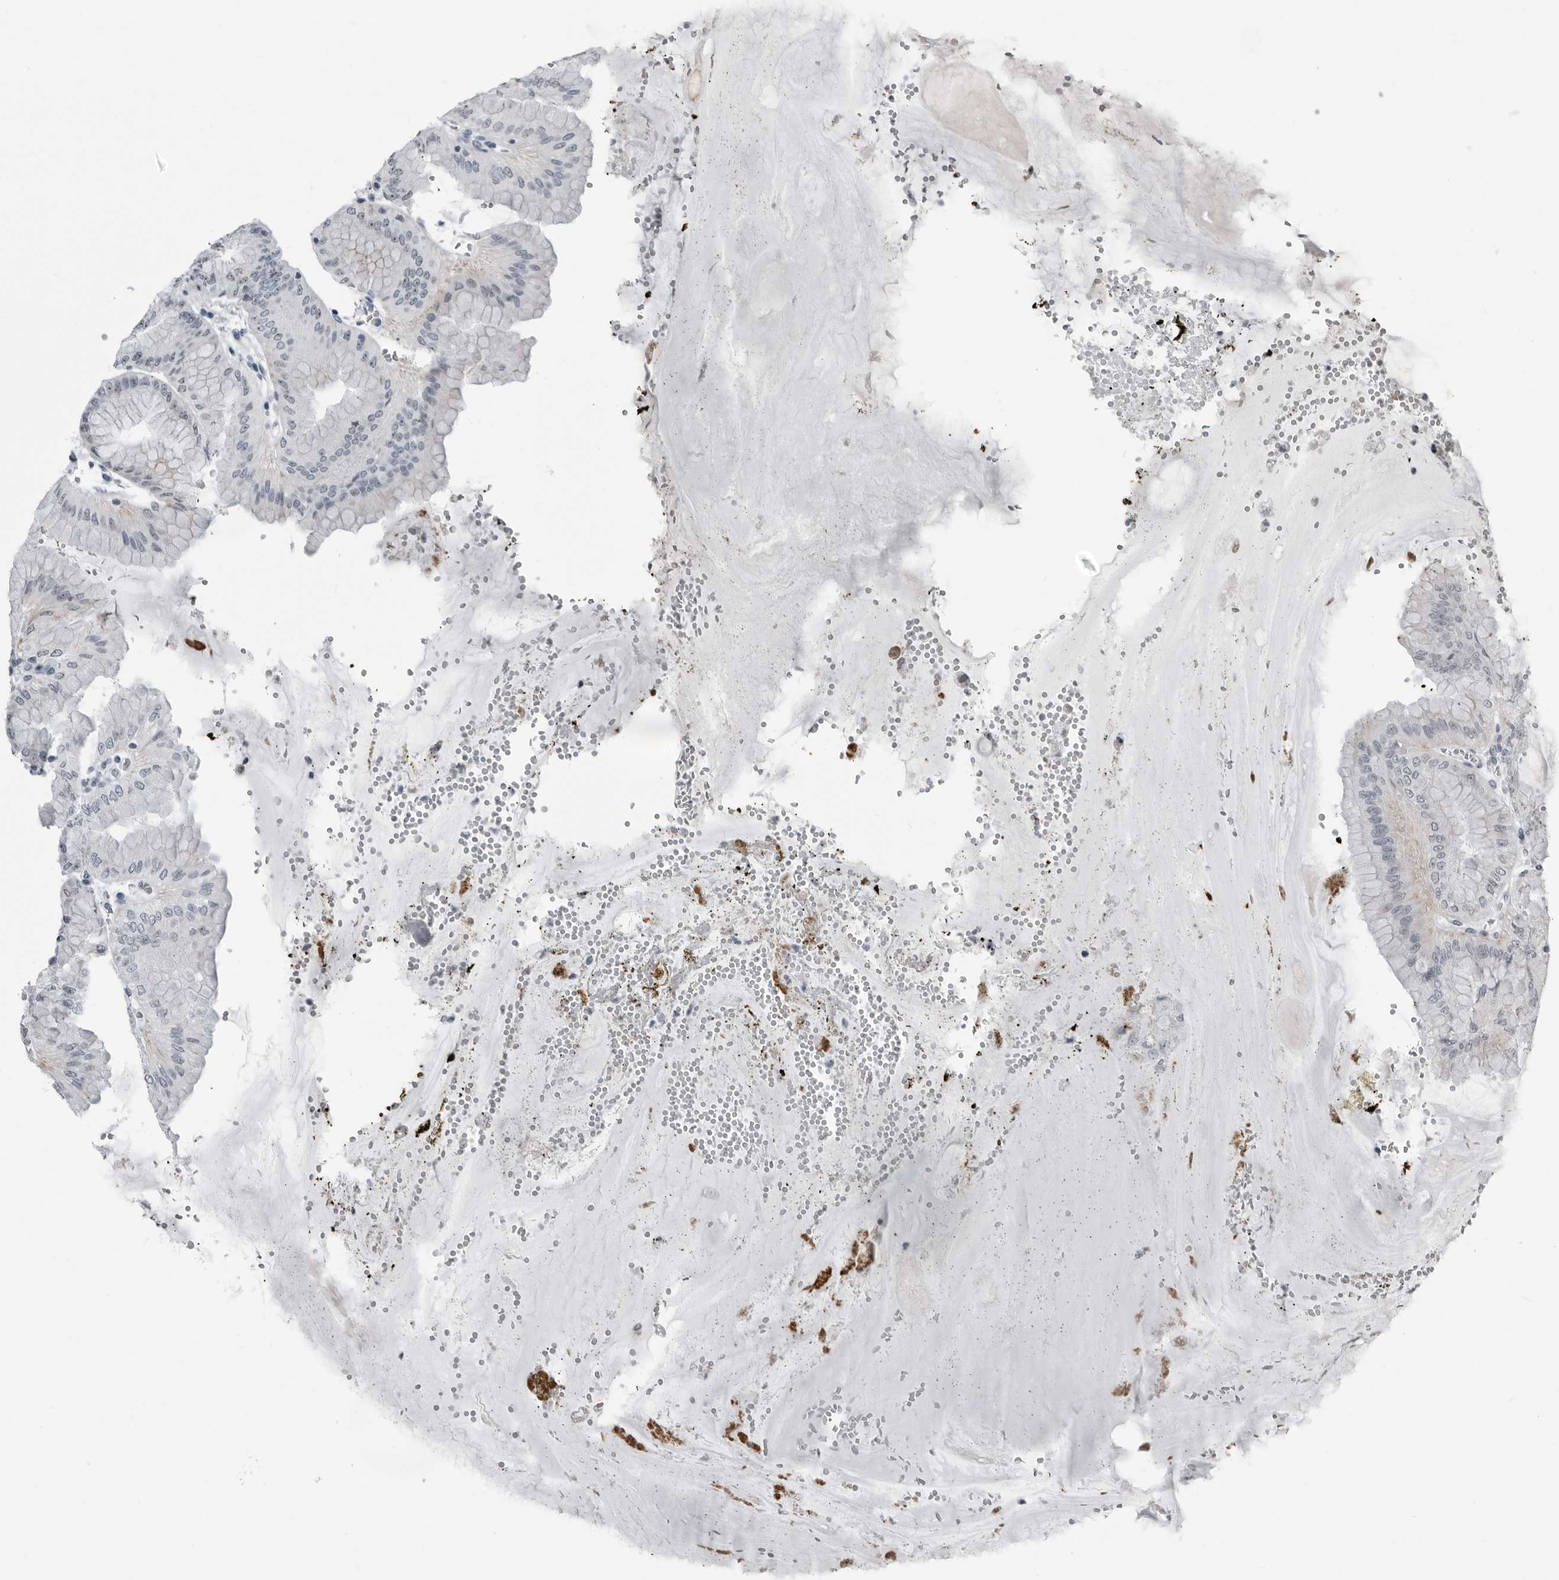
{"staining": {"intensity": "strong", "quantity": "<25%", "location": "cytoplasmic/membranous"}, "tissue": "stomach", "cell_type": "Glandular cells", "image_type": "normal", "snomed": [{"axis": "morphology", "description": "Normal tissue, NOS"}, {"axis": "topography", "description": "Stomach, lower"}], "caption": "Normal stomach displays strong cytoplasmic/membranous positivity in approximately <25% of glandular cells.", "gene": "PDCD11", "patient": {"sex": "male", "age": 71}}